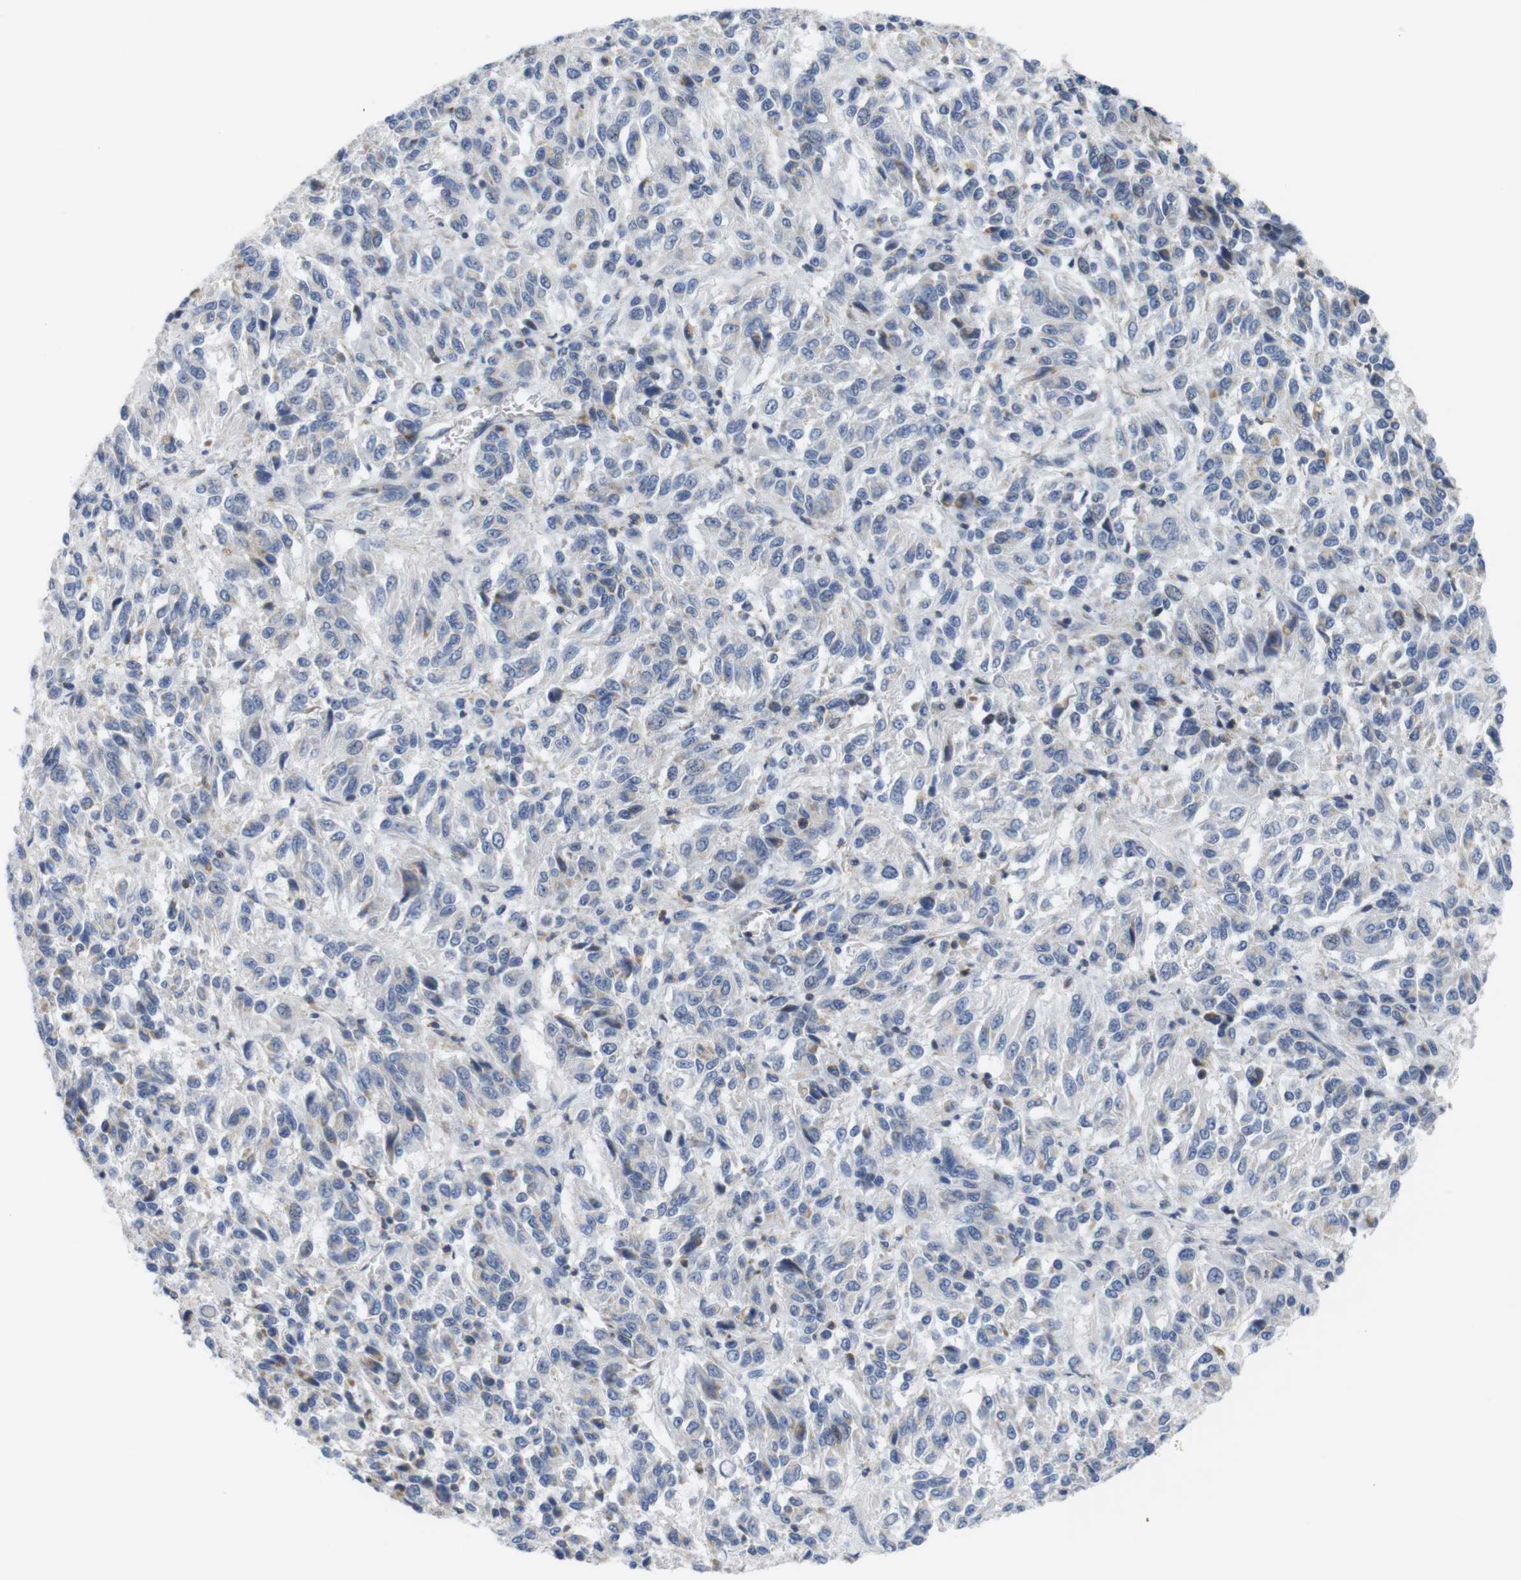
{"staining": {"intensity": "negative", "quantity": "none", "location": "none"}, "tissue": "melanoma", "cell_type": "Tumor cells", "image_type": "cancer", "snomed": [{"axis": "morphology", "description": "Malignant melanoma, Metastatic site"}, {"axis": "topography", "description": "Lung"}], "caption": "High power microscopy micrograph of an immunohistochemistry micrograph of melanoma, revealing no significant expression in tumor cells.", "gene": "OTOF", "patient": {"sex": "male", "age": 64}}